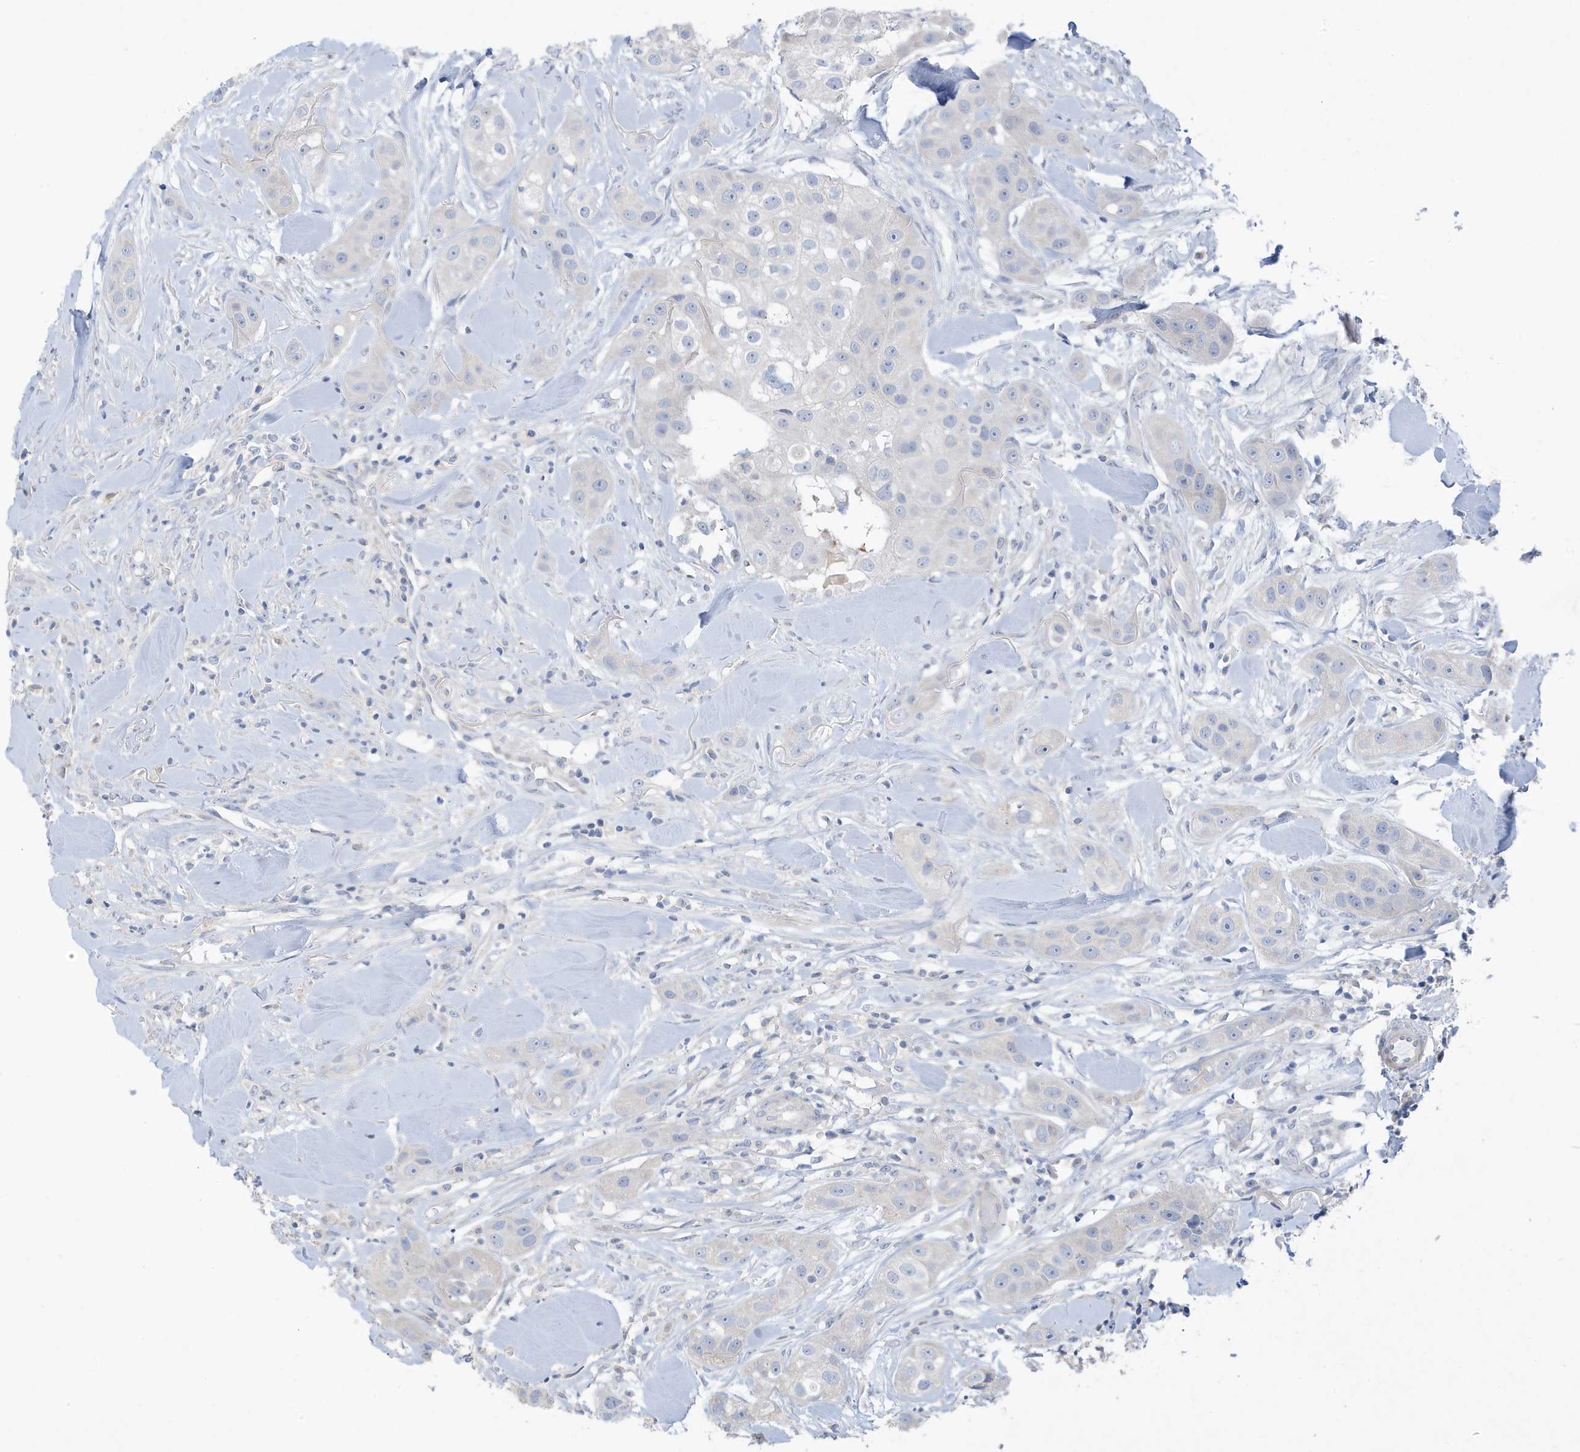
{"staining": {"intensity": "negative", "quantity": "none", "location": "none"}, "tissue": "head and neck cancer", "cell_type": "Tumor cells", "image_type": "cancer", "snomed": [{"axis": "morphology", "description": "Normal tissue, NOS"}, {"axis": "morphology", "description": "Squamous cell carcinoma, NOS"}, {"axis": "topography", "description": "Skeletal muscle"}, {"axis": "topography", "description": "Head-Neck"}], "caption": "Human head and neck cancer stained for a protein using IHC displays no positivity in tumor cells.", "gene": "ATP13A5", "patient": {"sex": "male", "age": 51}}